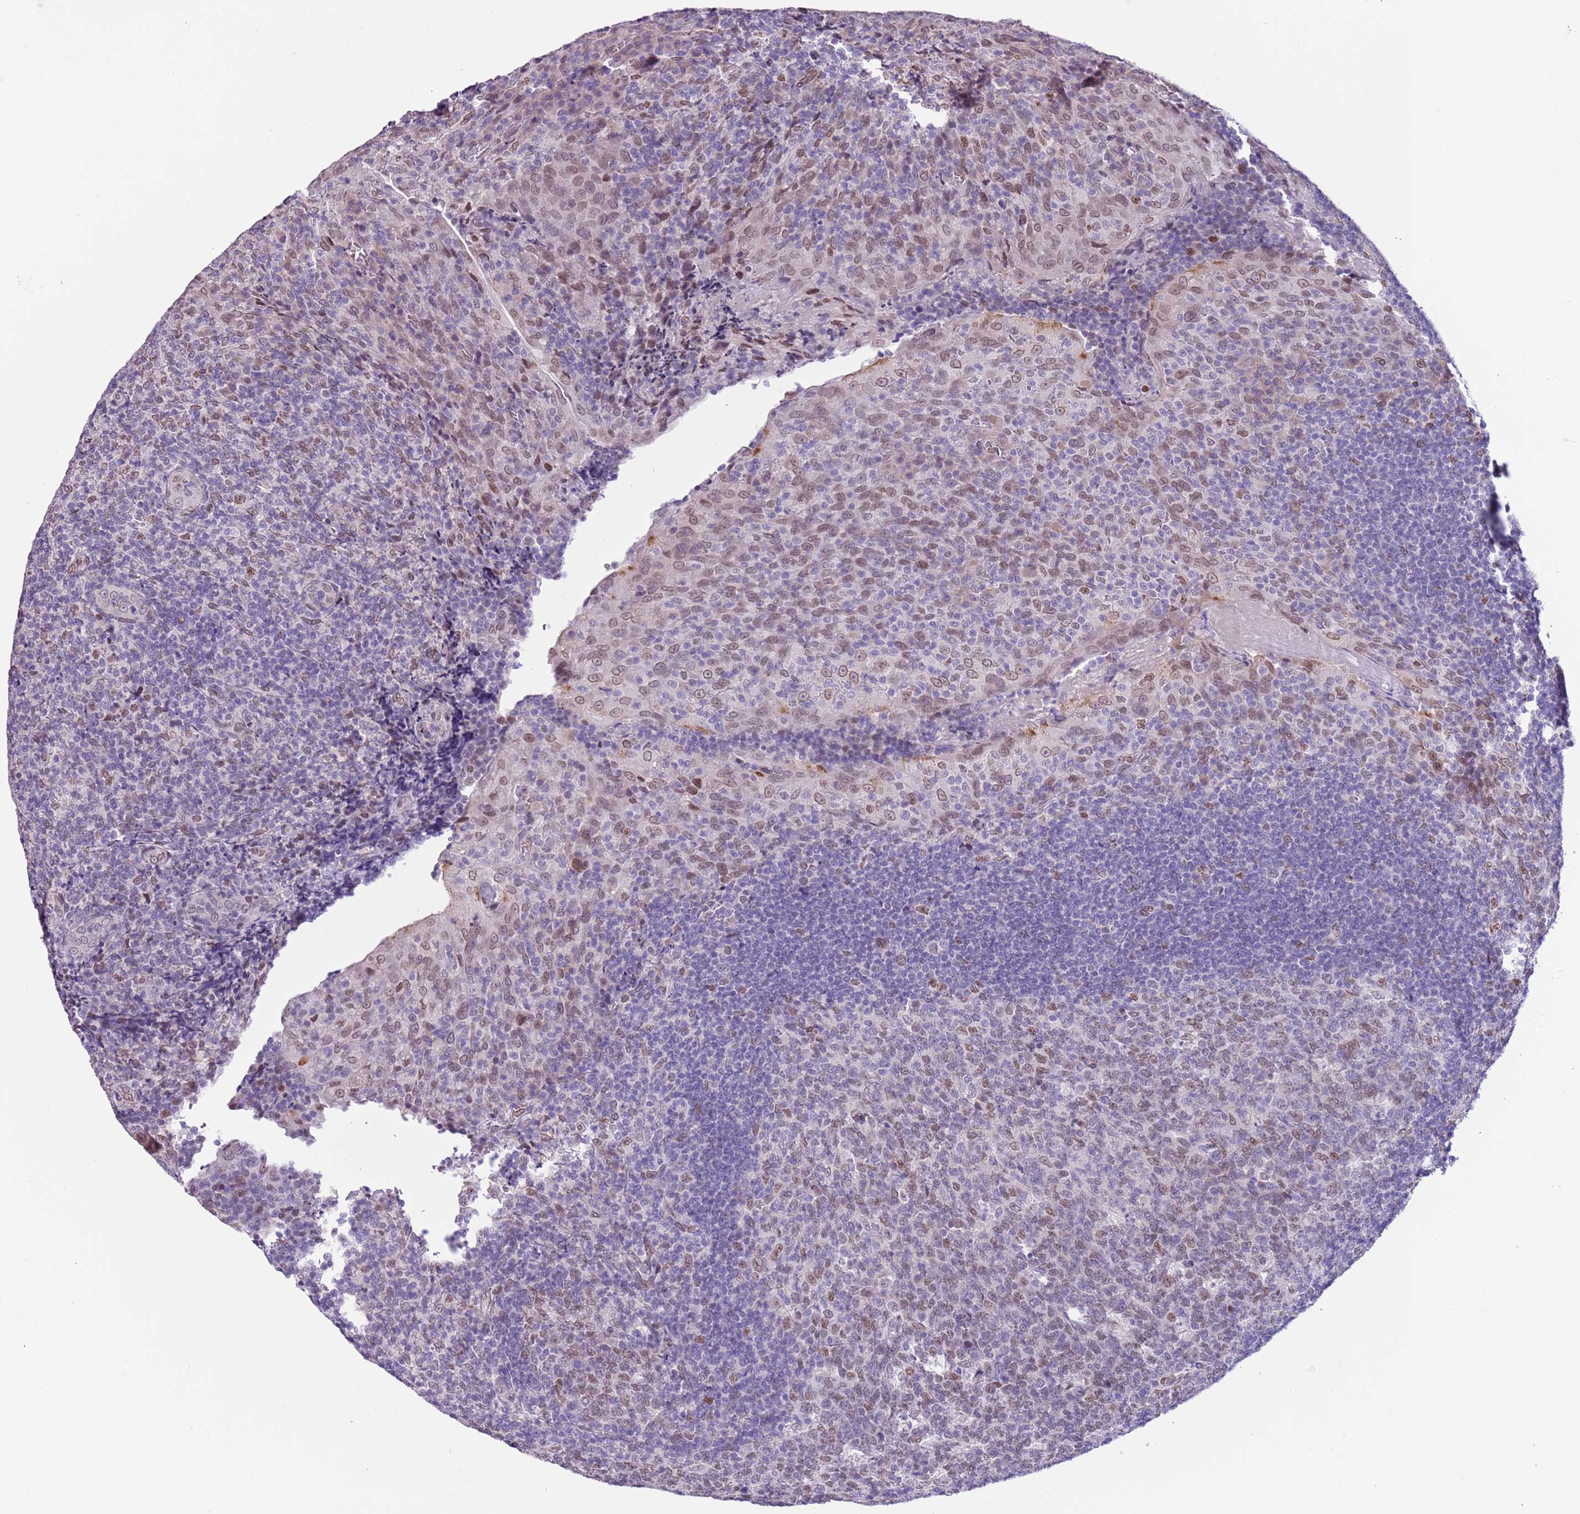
{"staining": {"intensity": "moderate", "quantity": "25%-75%", "location": "cytoplasmic/membranous,nuclear"}, "tissue": "tonsil", "cell_type": "Germinal center cells", "image_type": "normal", "snomed": [{"axis": "morphology", "description": "Normal tissue, NOS"}, {"axis": "topography", "description": "Tonsil"}], "caption": "Approximately 25%-75% of germinal center cells in benign tonsil display moderate cytoplasmic/membranous,nuclear protein positivity as visualized by brown immunohistochemical staining.", "gene": "ZGLP1", "patient": {"sex": "male", "age": 17}}